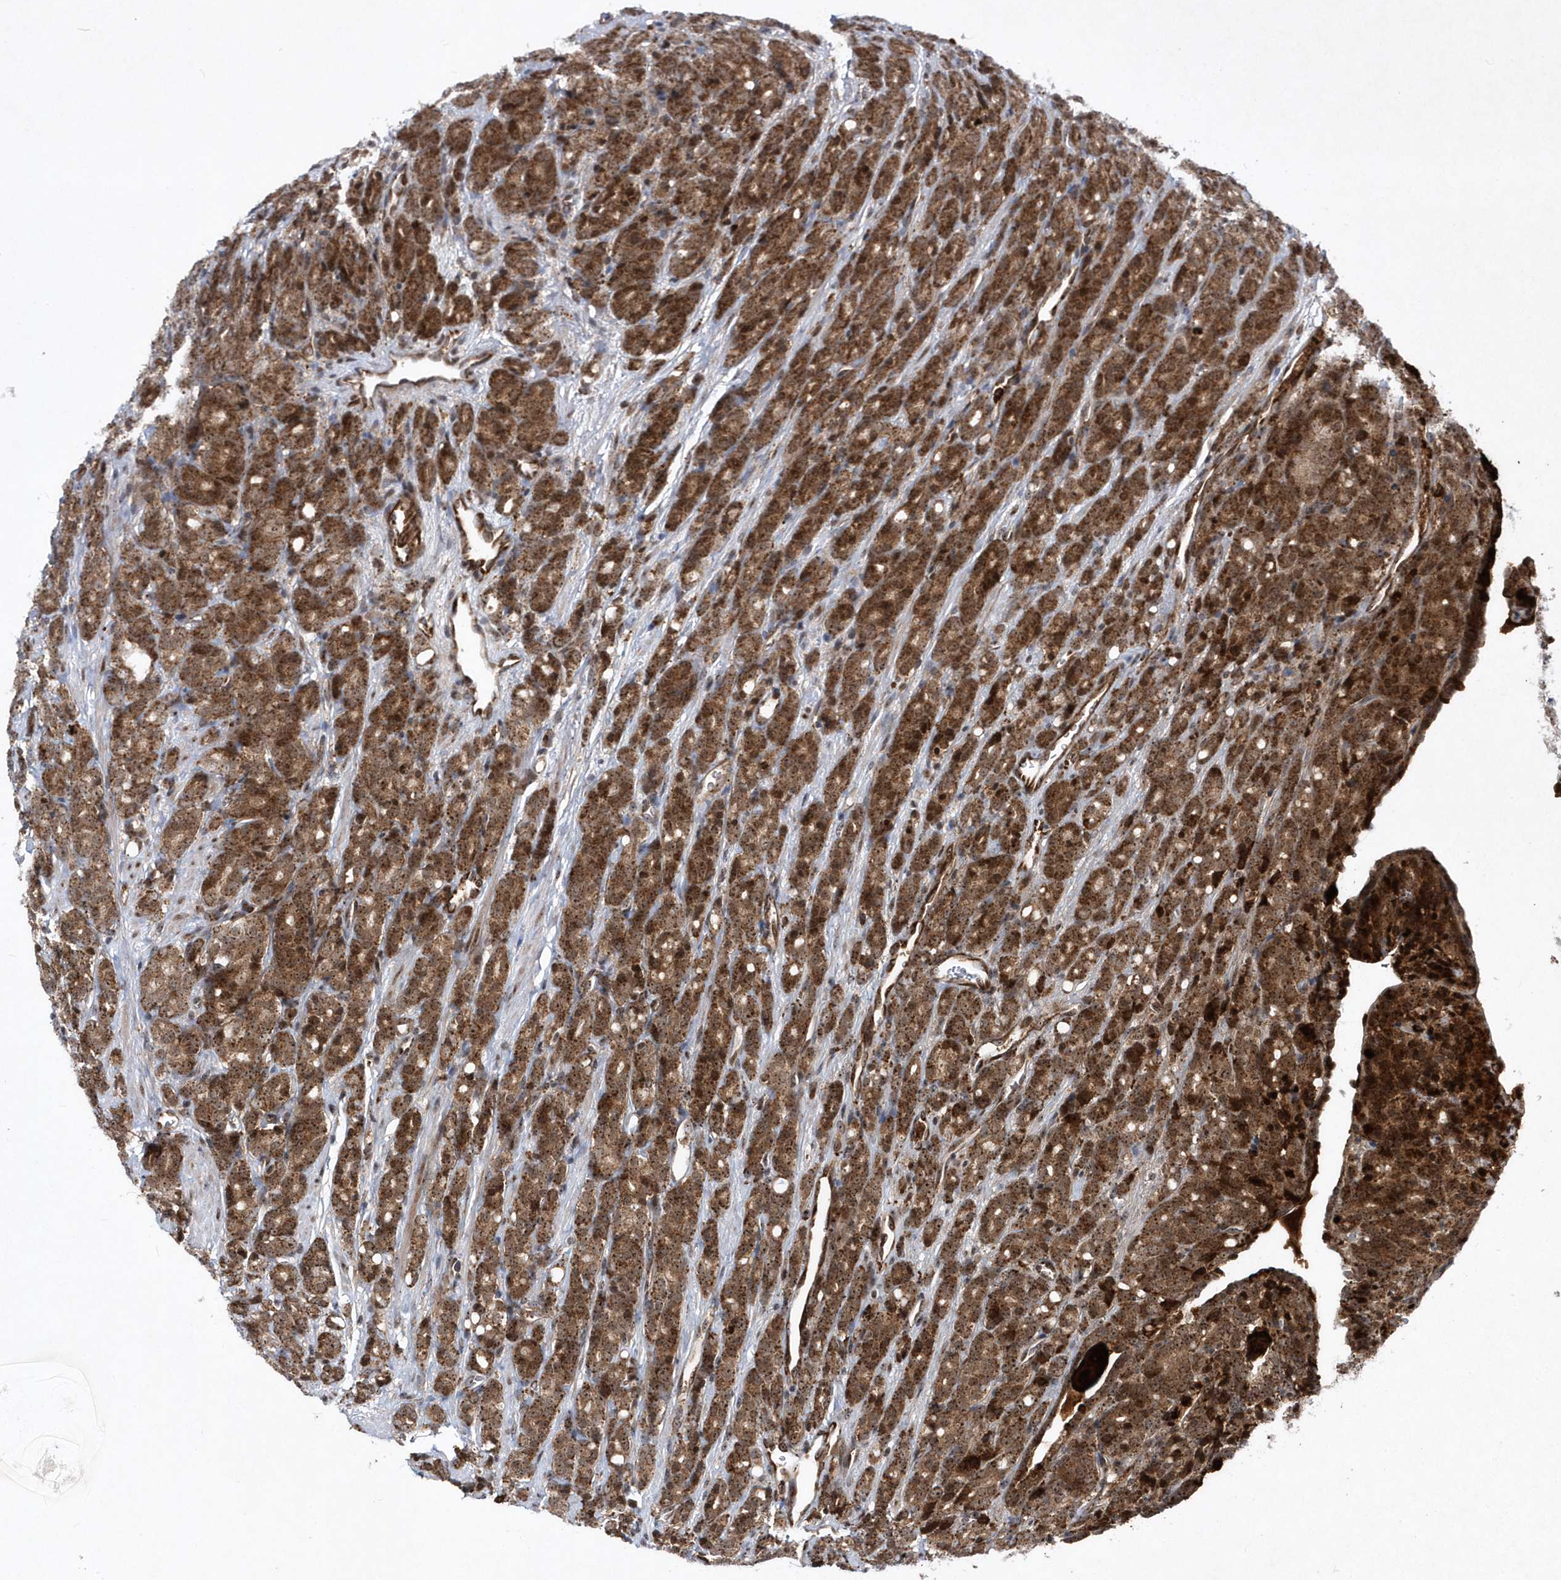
{"staining": {"intensity": "moderate", "quantity": ">75%", "location": "cytoplasmic/membranous,nuclear"}, "tissue": "prostate cancer", "cell_type": "Tumor cells", "image_type": "cancer", "snomed": [{"axis": "morphology", "description": "Adenocarcinoma, High grade"}, {"axis": "topography", "description": "Prostate"}], "caption": "Immunohistochemical staining of human prostate cancer exhibits moderate cytoplasmic/membranous and nuclear protein positivity in approximately >75% of tumor cells.", "gene": "SOWAHB", "patient": {"sex": "male", "age": 62}}